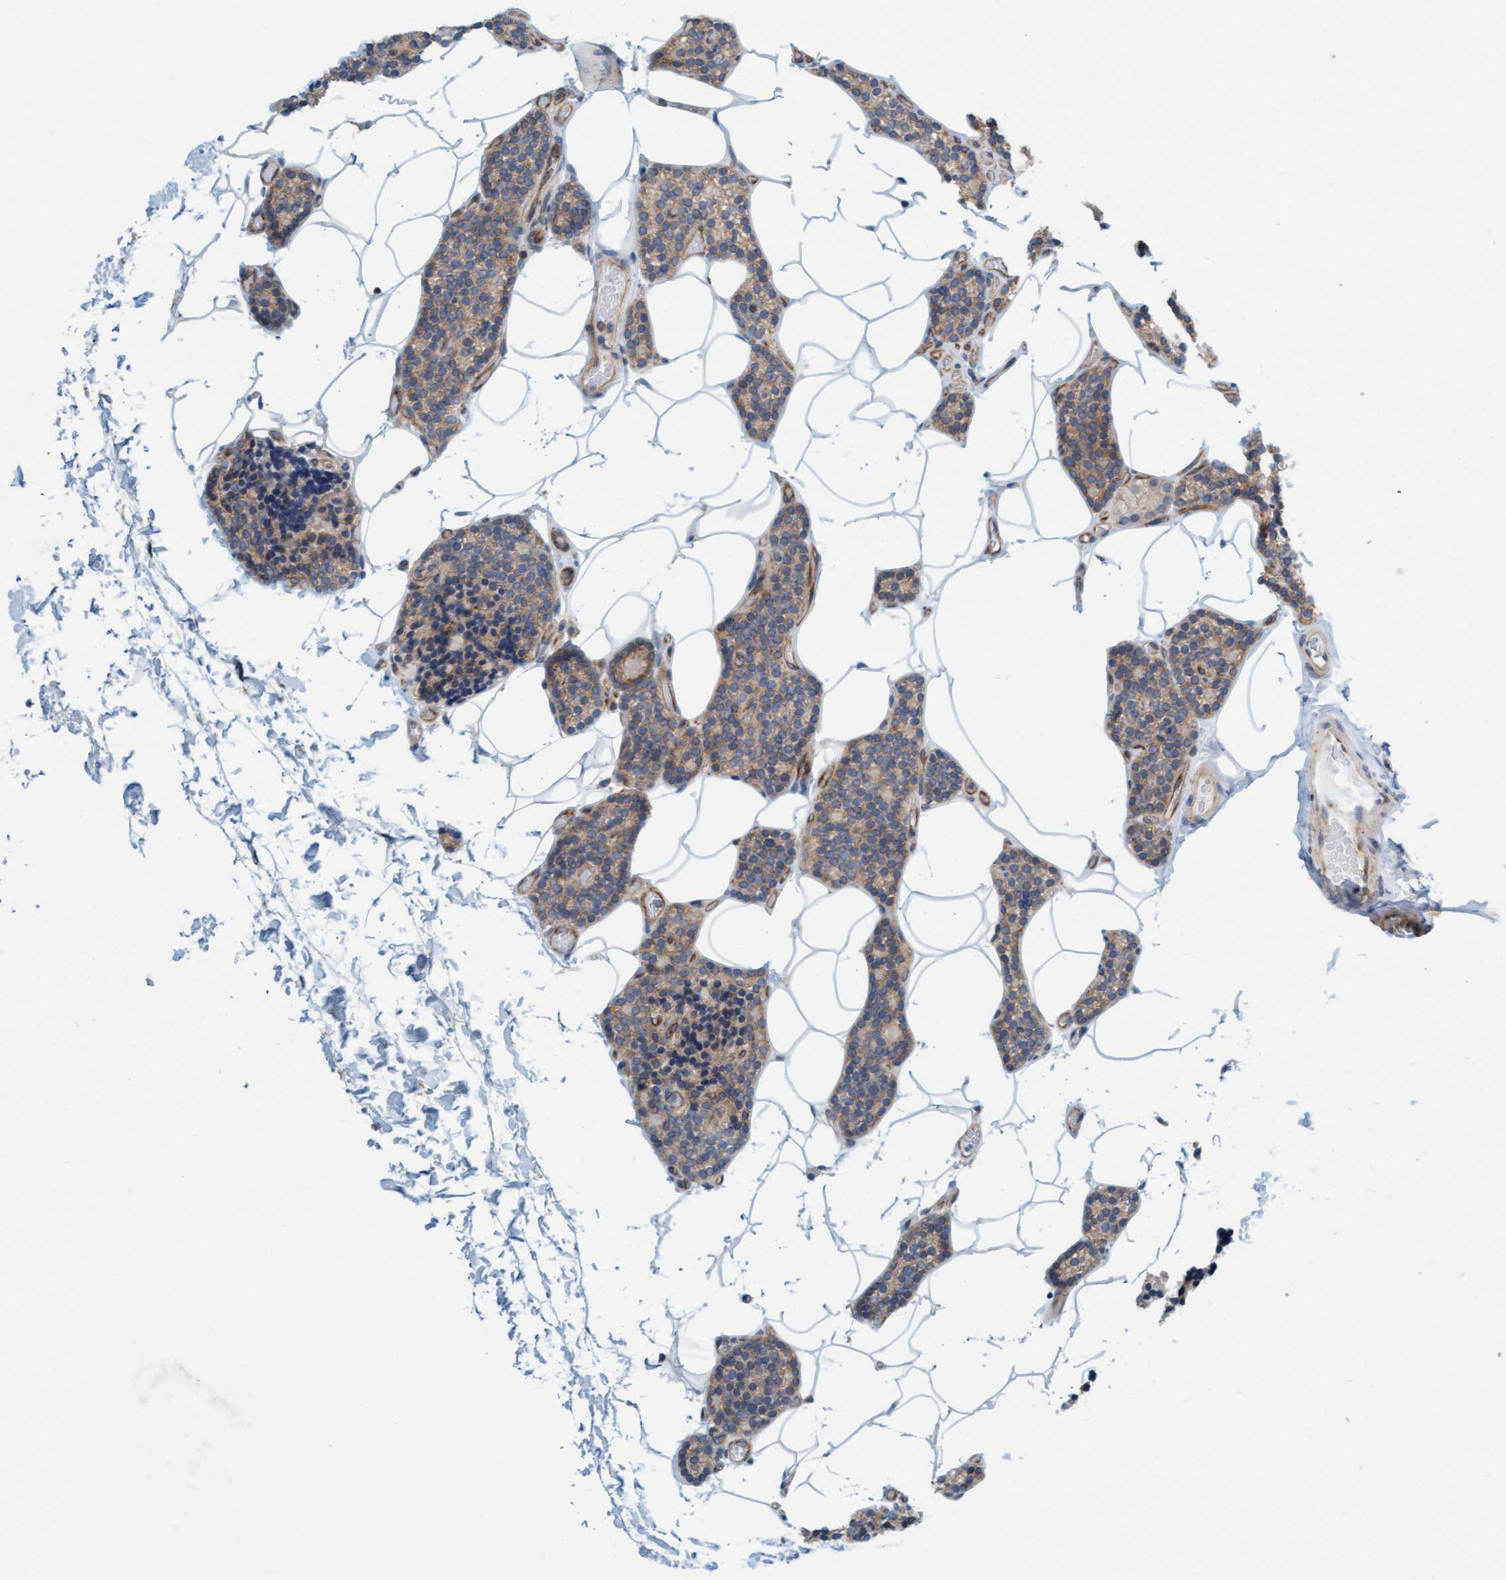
{"staining": {"intensity": "weak", "quantity": "<25%", "location": "cytoplasmic/membranous"}, "tissue": "parathyroid gland", "cell_type": "Glandular cells", "image_type": "normal", "snomed": [{"axis": "morphology", "description": "Normal tissue, NOS"}, {"axis": "topography", "description": "Parathyroid gland"}], "caption": "Parathyroid gland stained for a protein using IHC displays no expression glandular cells.", "gene": "PRKD2", "patient": {"sex": "male", "age": 52}}